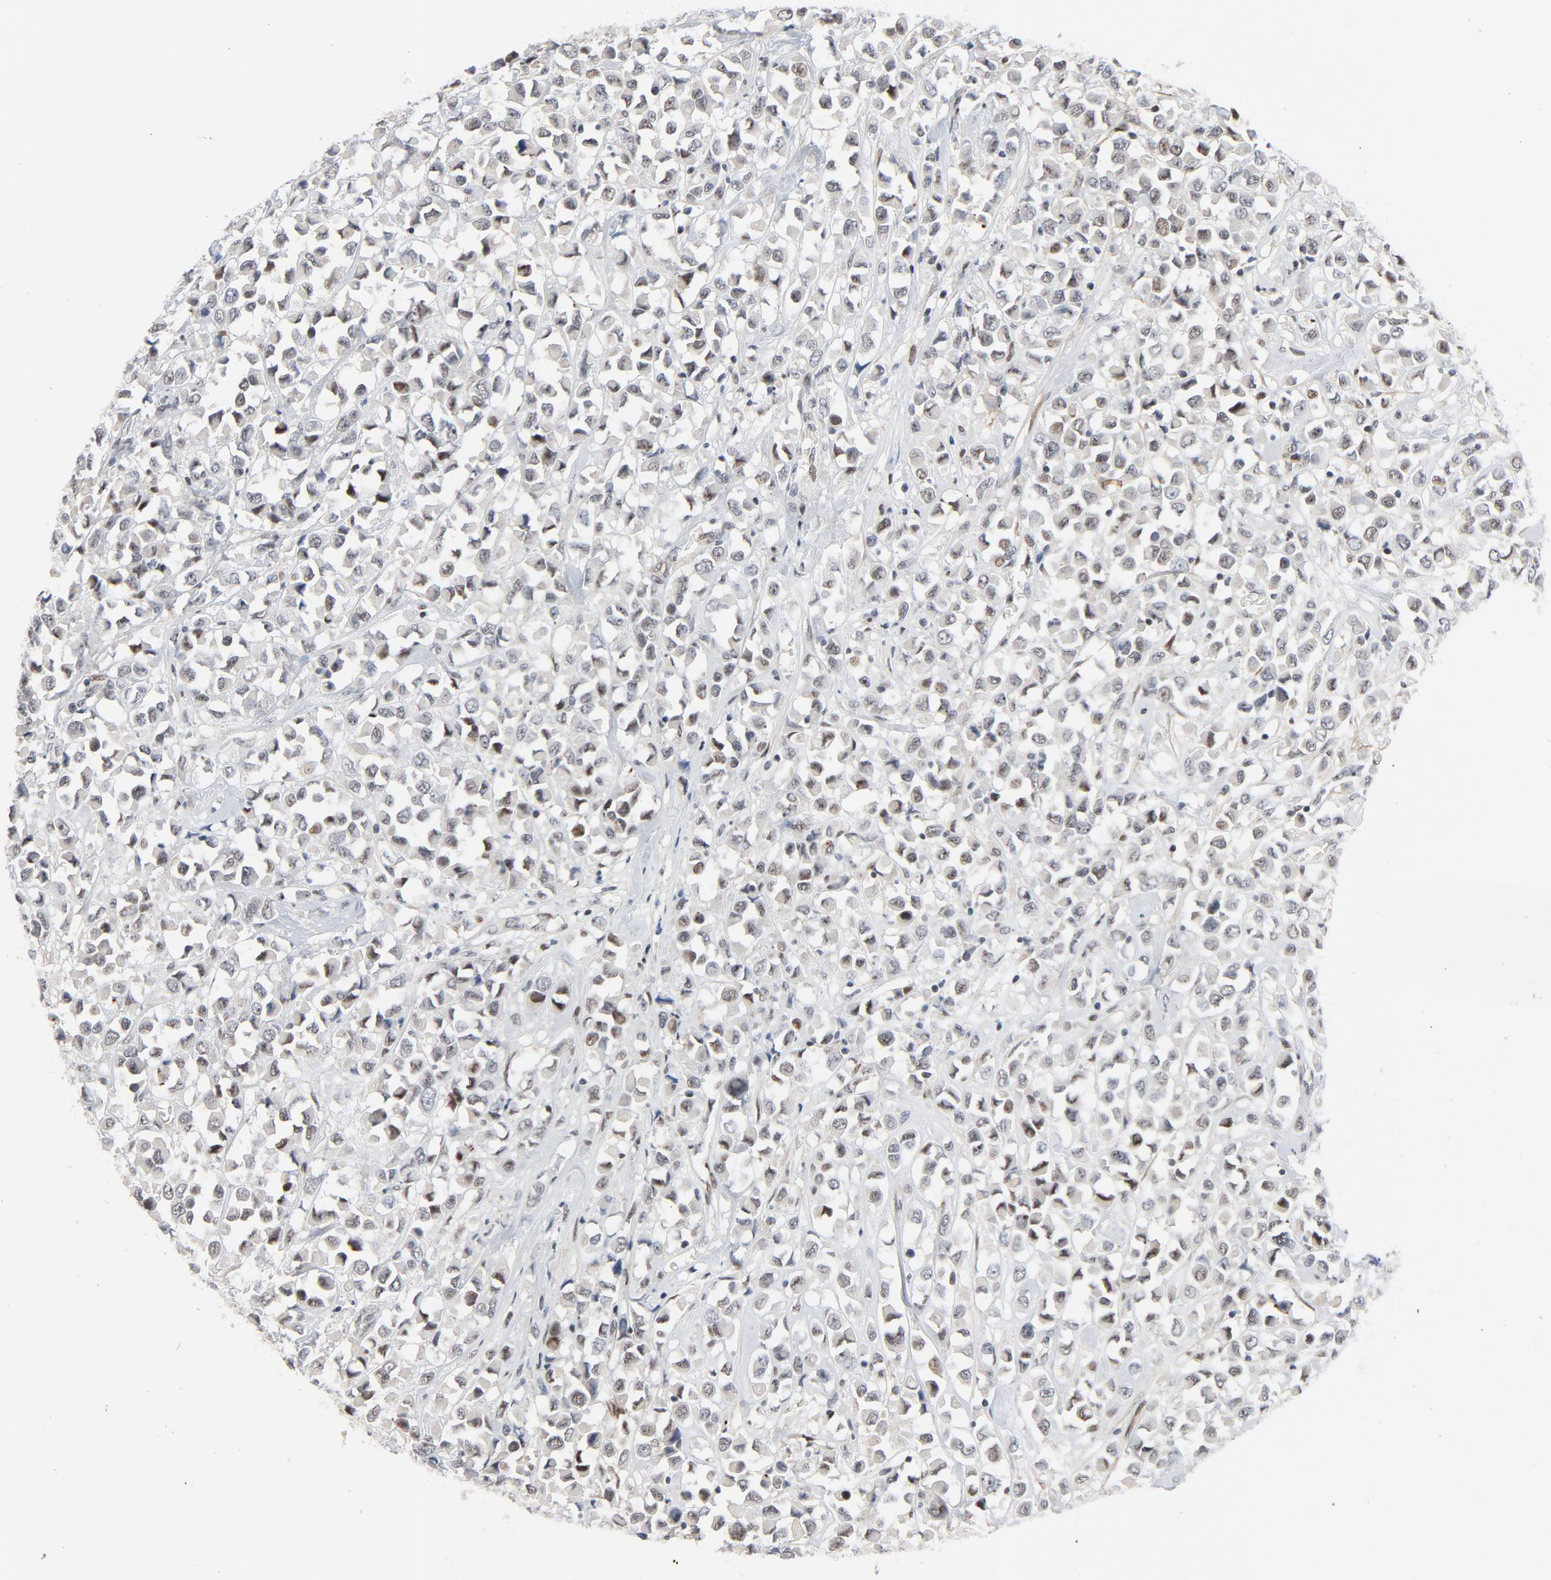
{"staining": {"intensity": "negative", "quantity": "none", "location": "none"}, "tissue": "breast cancer", "cell_type": "Tumor cells", "image_type": "cancer", "snomed": [{"axis": "morphology", "description": "Duct carcinoma"}, {"axis": "topography", "description": "Breast"}], "caption": "Photomicrograph shows no protein expression in tumor cells of breast cancer tissue.", "gene": "FSCB", "patient": {"sex": "female", "age": 61}}